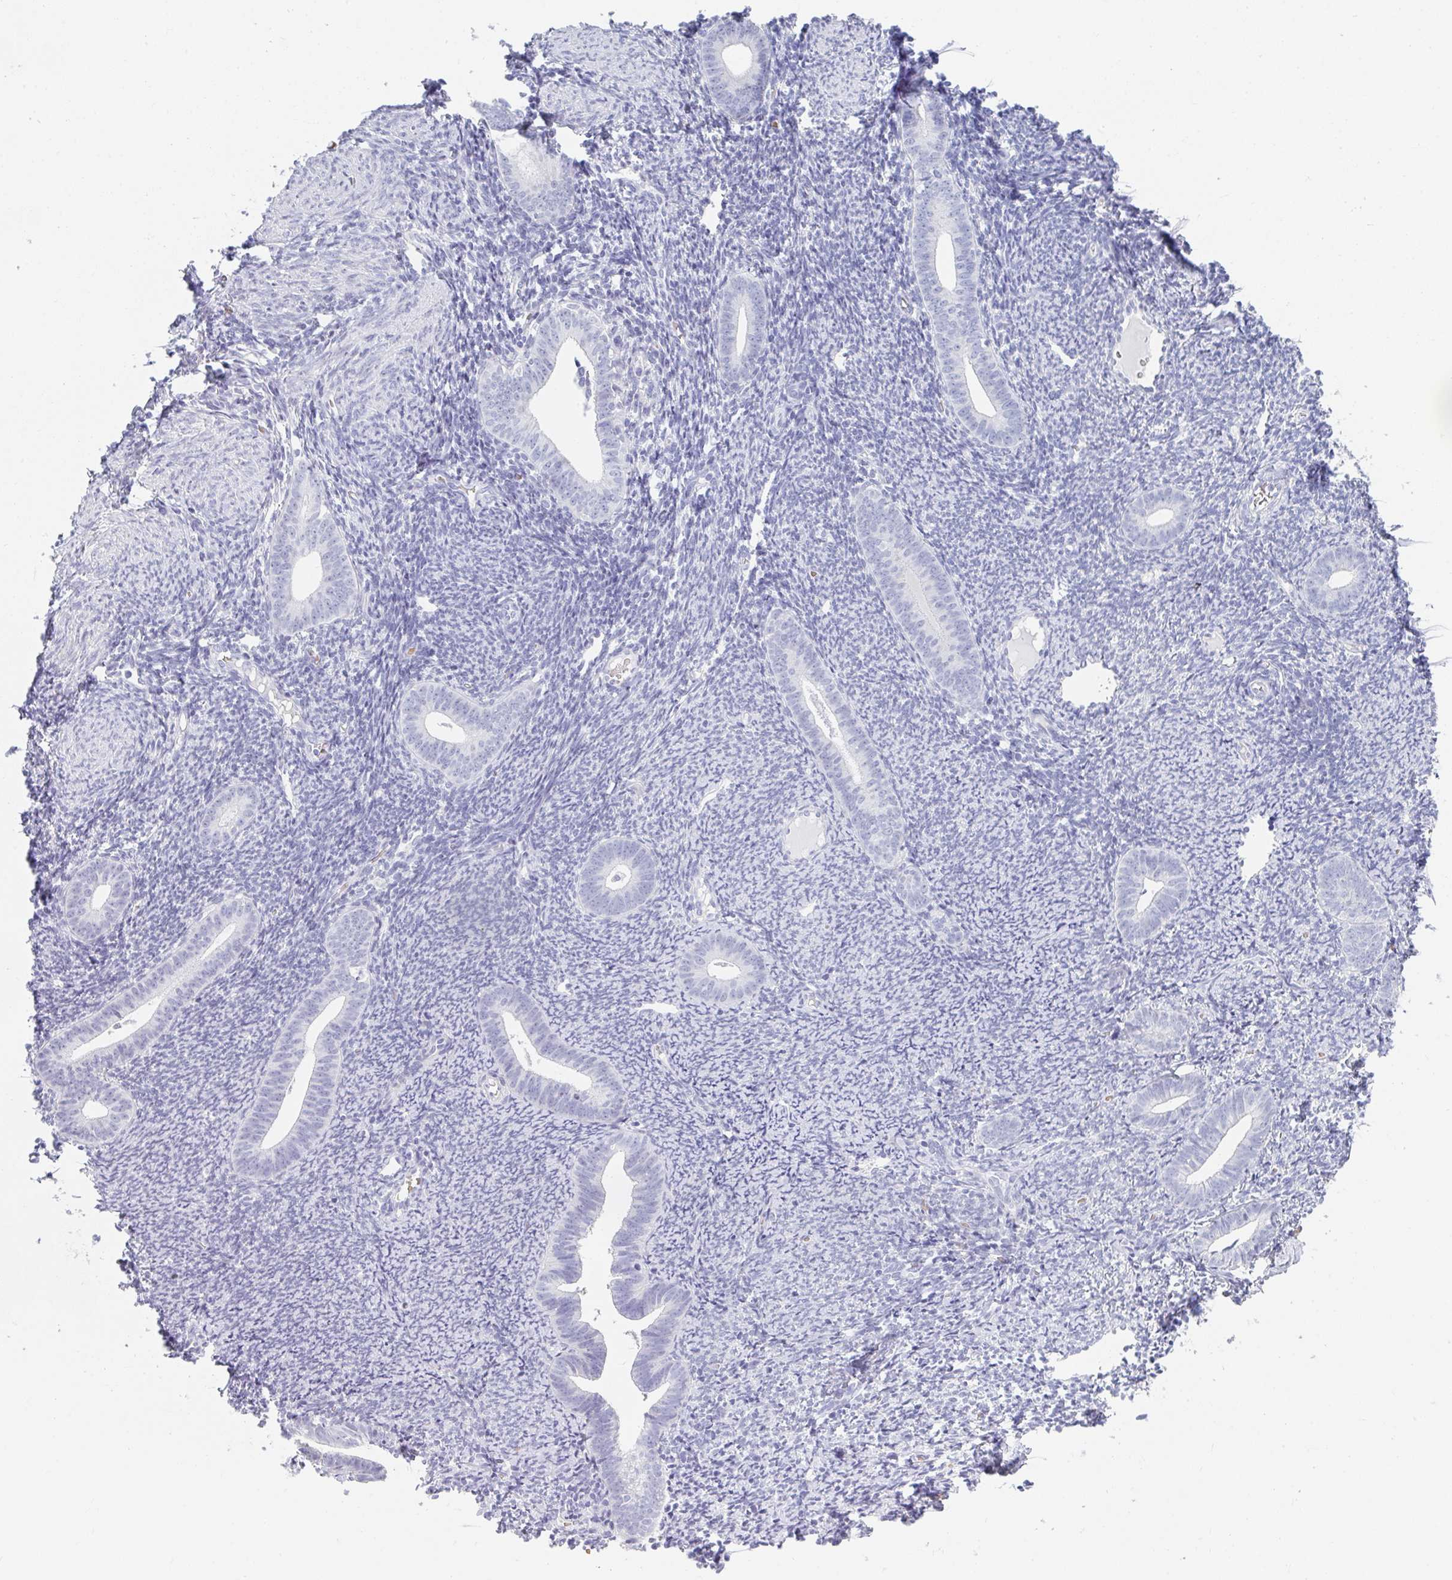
{"staining": {"intensity": "negative", "quantity": "none", "location": "none"}, "tissue": "endometrium", "cell_type": "Cells in endometrial stroma", "image_type": "normal", "snomed": [{"axis": "morphology", "description": "Normal tissue, NOS"}, {"axis": "topography", "description": "Endometrium"}], "caption": "Micrograph shows no protein staining in cells in endometrial stroma of benign endometrium.", "gene": "NEU2", "patient": {"sex": "female", "age": 39}}